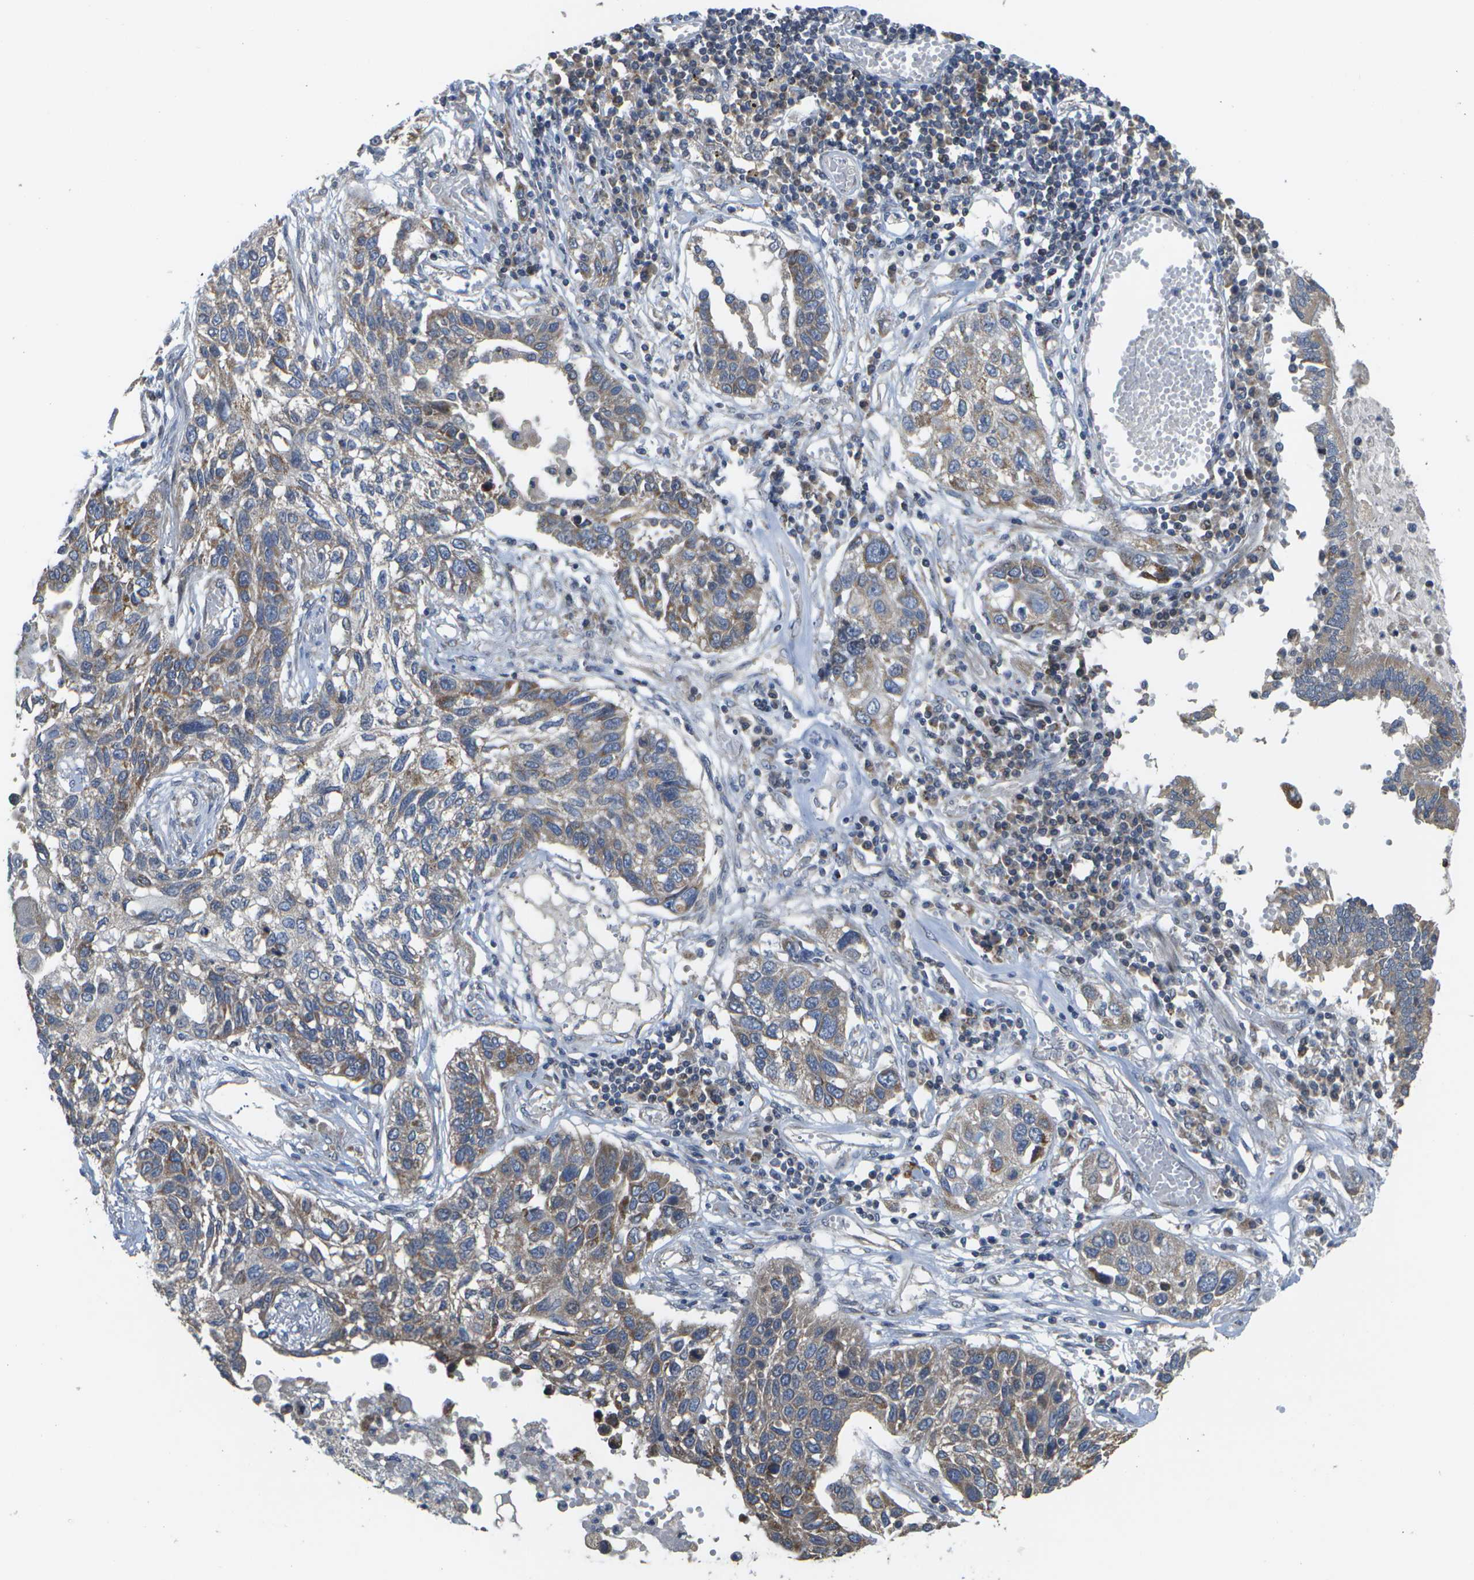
{"staining": {"intensity": "moderate", "quantity": ">75%", "location": "cytoplasmic/membranous"}, "tissue": "lung cancer", "cell_type": "Tumor cells", "image_type": "cancer", "snomed": [{"axis": "morphology", "description": "Squamous cell carcinoma, NOS"}, {"axis": "topography", "description": "Lung"}], "caption": "A micrograph showing moderate cytoplasmic/membranous positivity in approximately >75% of tumor cells in lung cancer (squamous cell carcinoma), as visualized by brown immunohistochemical staining.", "gene": "HADHA", "patient": {"sex": "male", "age": 71}}